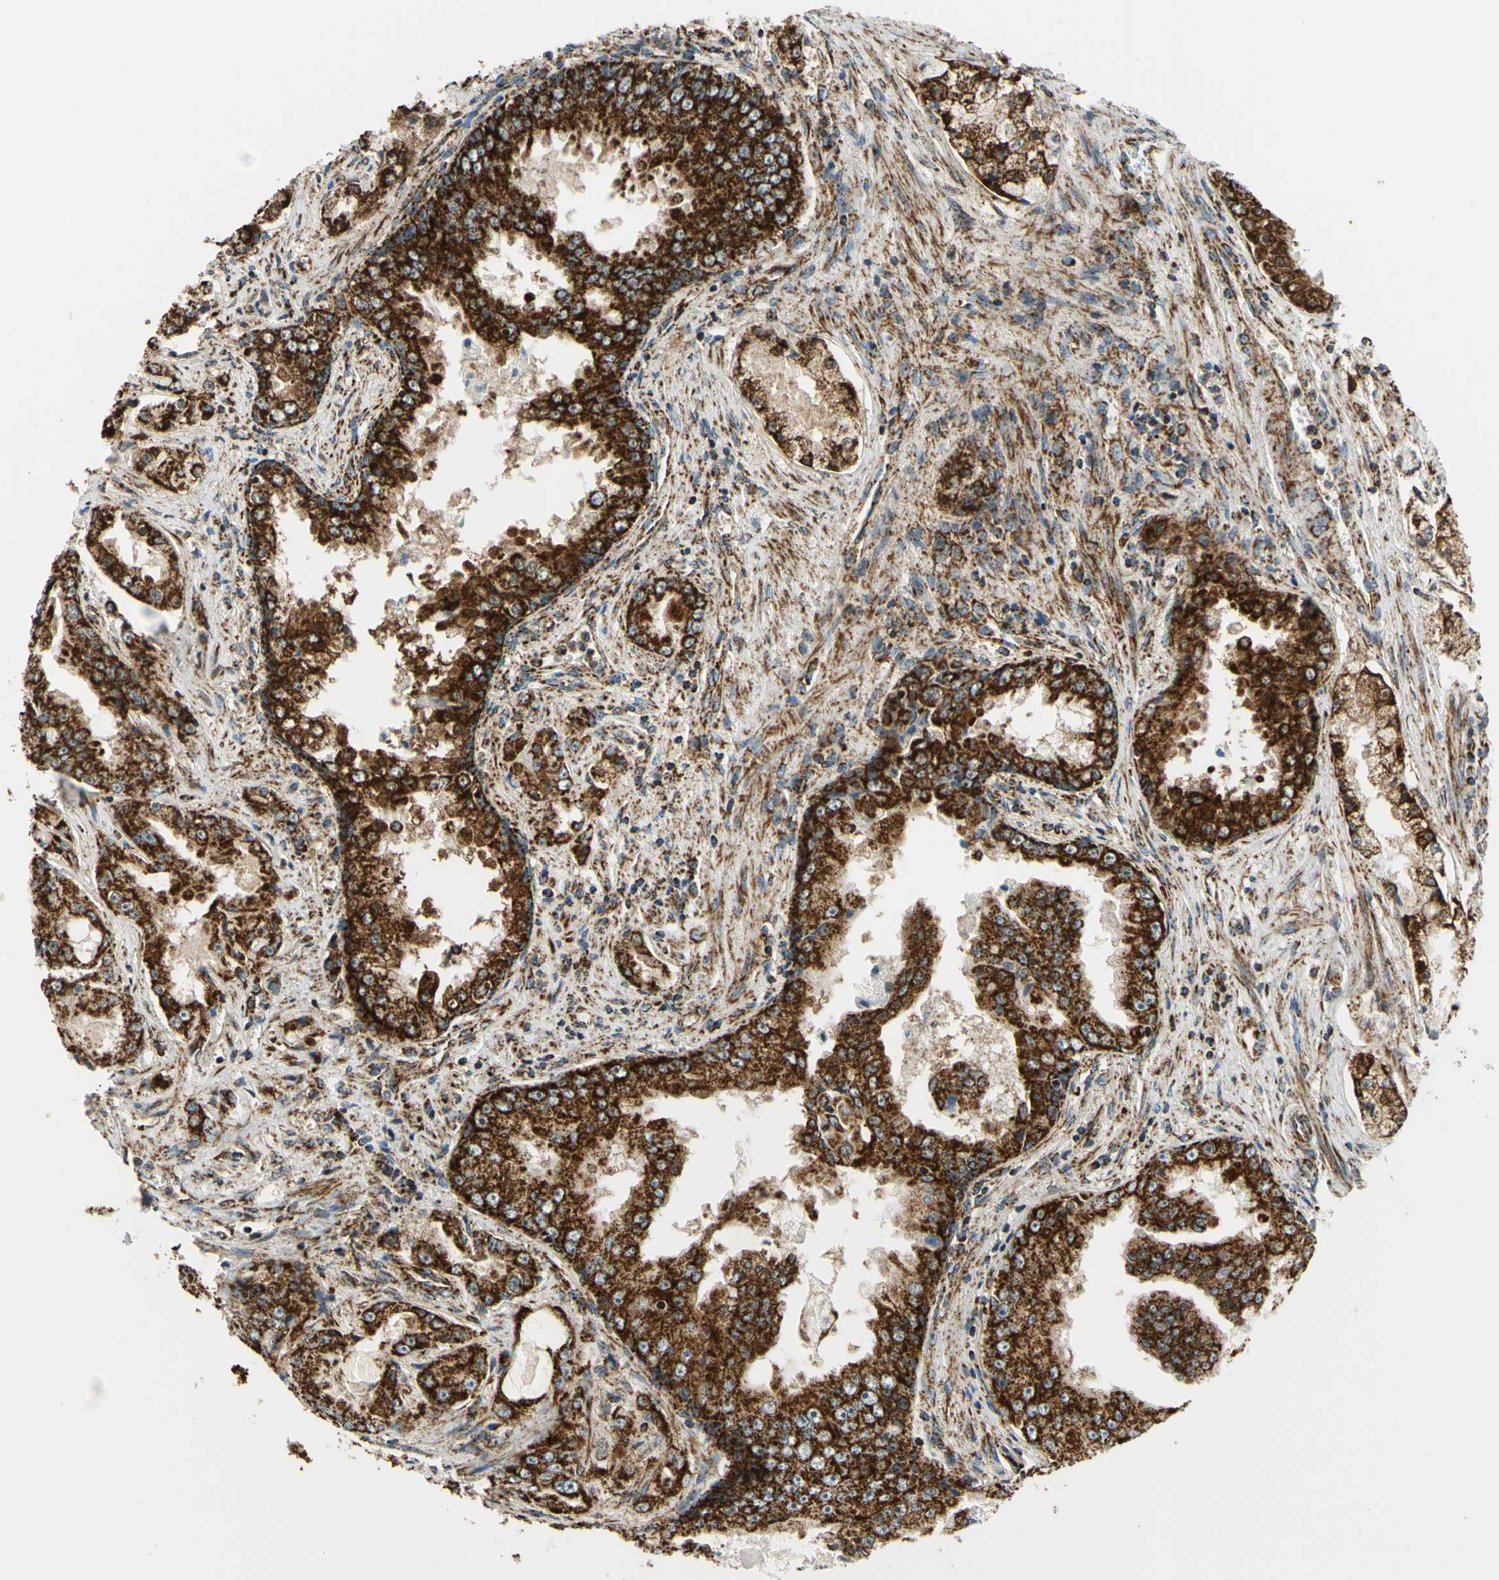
{"staining": {"intensity": "strong", "quantity": ">75%", "location": "cytoplasmic/membranous"}, "tissue": "prostate cancer", "cell_type": "Tumor cells", "image_type": "cancer", "snomed": [{"axis": "morphology", "description": "Adenocarcinoma, High grade"}, {"axis": "topography", "description": "Prostate"}], "caption": "The histopathology image demonstrates staining of high-grade adenocarcinoma (prostate), revealing strong cytoplasmic/membranous protein staining (brown color) within tumor cells.", "gene": "MAVS", "patient": {"sex": "male", "age": 73}}